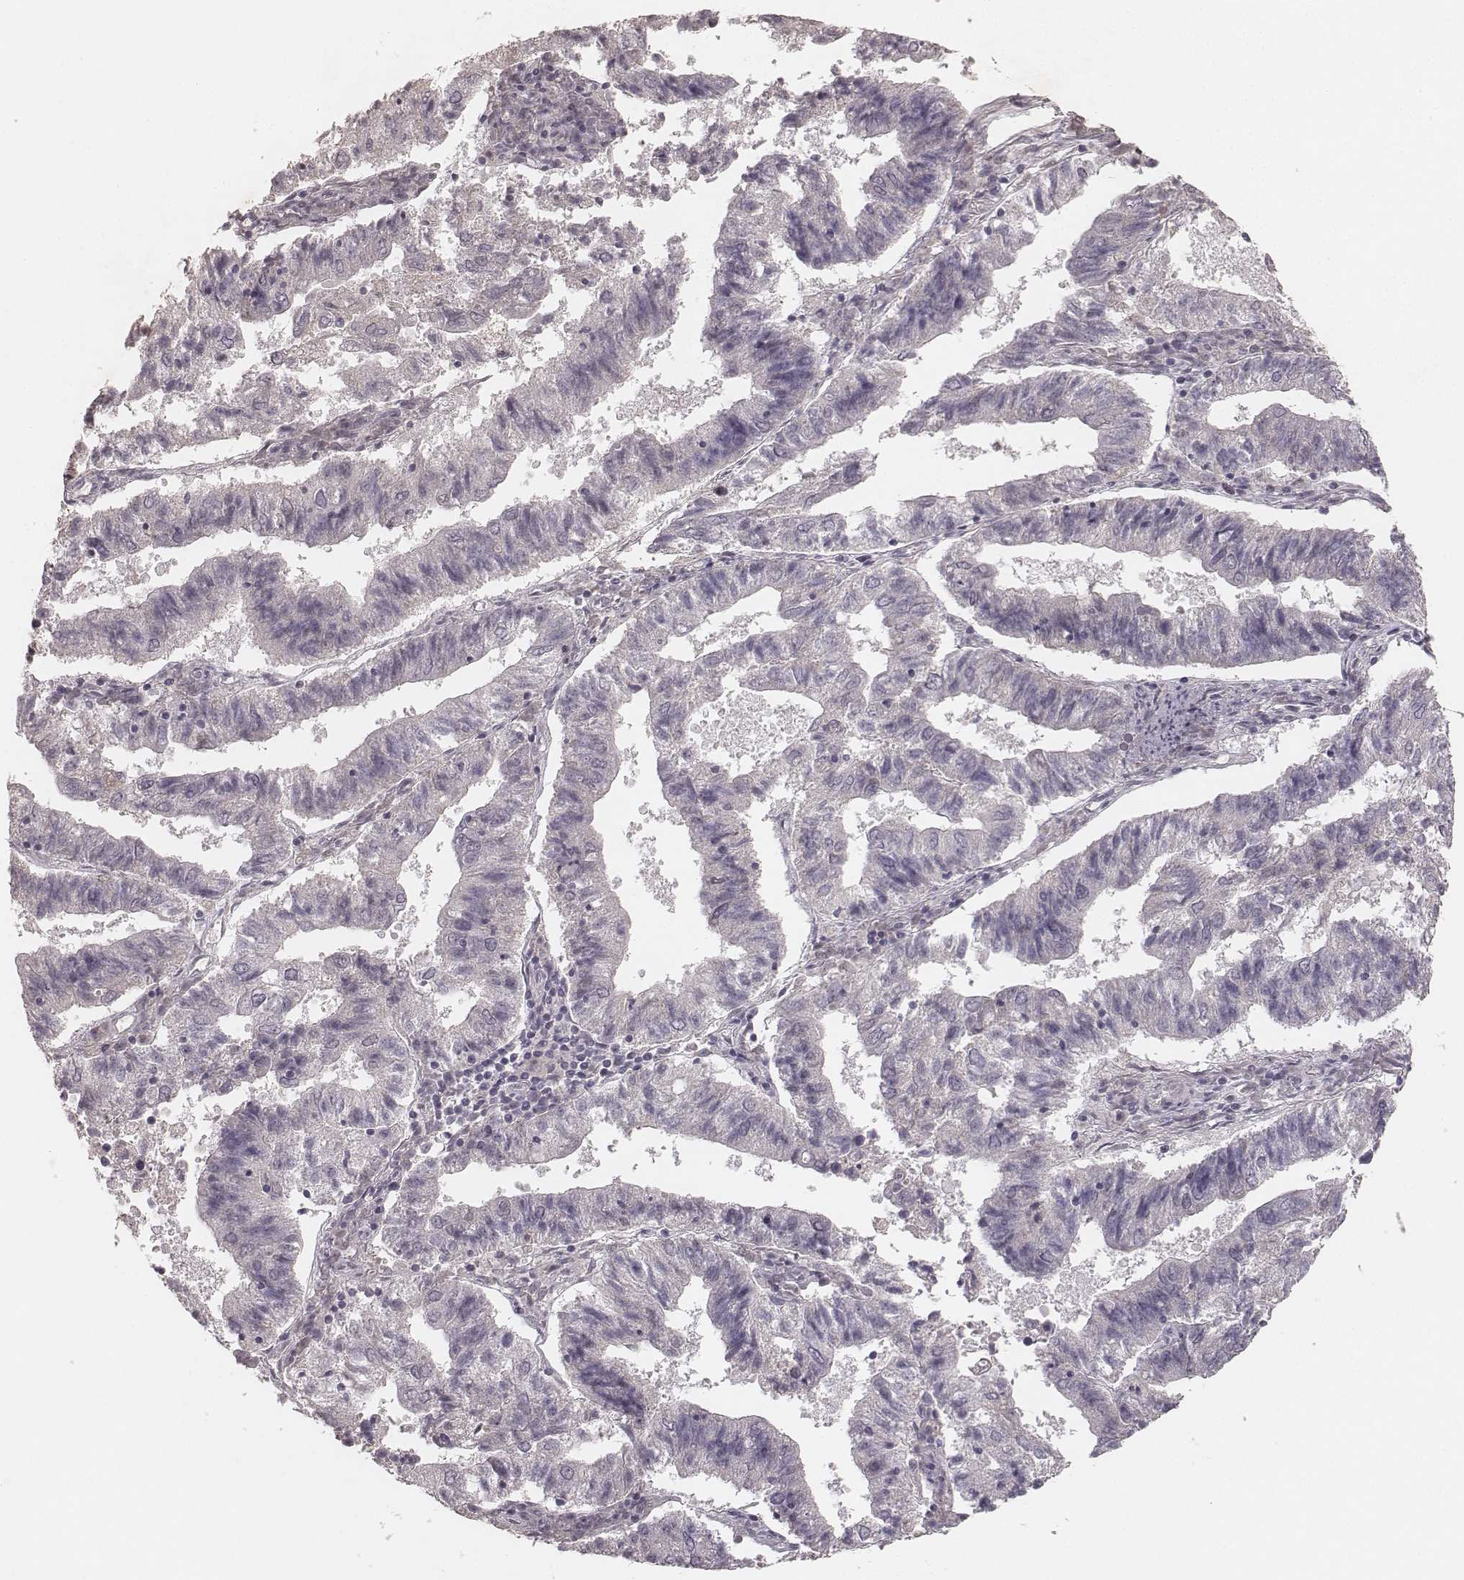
{"staining": {"intensity": "negative", "quantity": "none", "location": "none"}, "tissue": "endometrial cancer", "cell_type": "Tumor cells", "image_type": "cancer", "snomed": [{"axis": "morphology", "description": "Adenocarcinoma, NOS"}, {"axis": "topography", "description": "Endometrium"}], "caption": "DAB (3,3'-diaminobenzidine) immunohistochemical staining of adenocarcinoma (endometrial) exhibits no significant positivity in tumor cells.", "gene": "MADCAM1", "patient": {"sex": "female", "age": 82}}